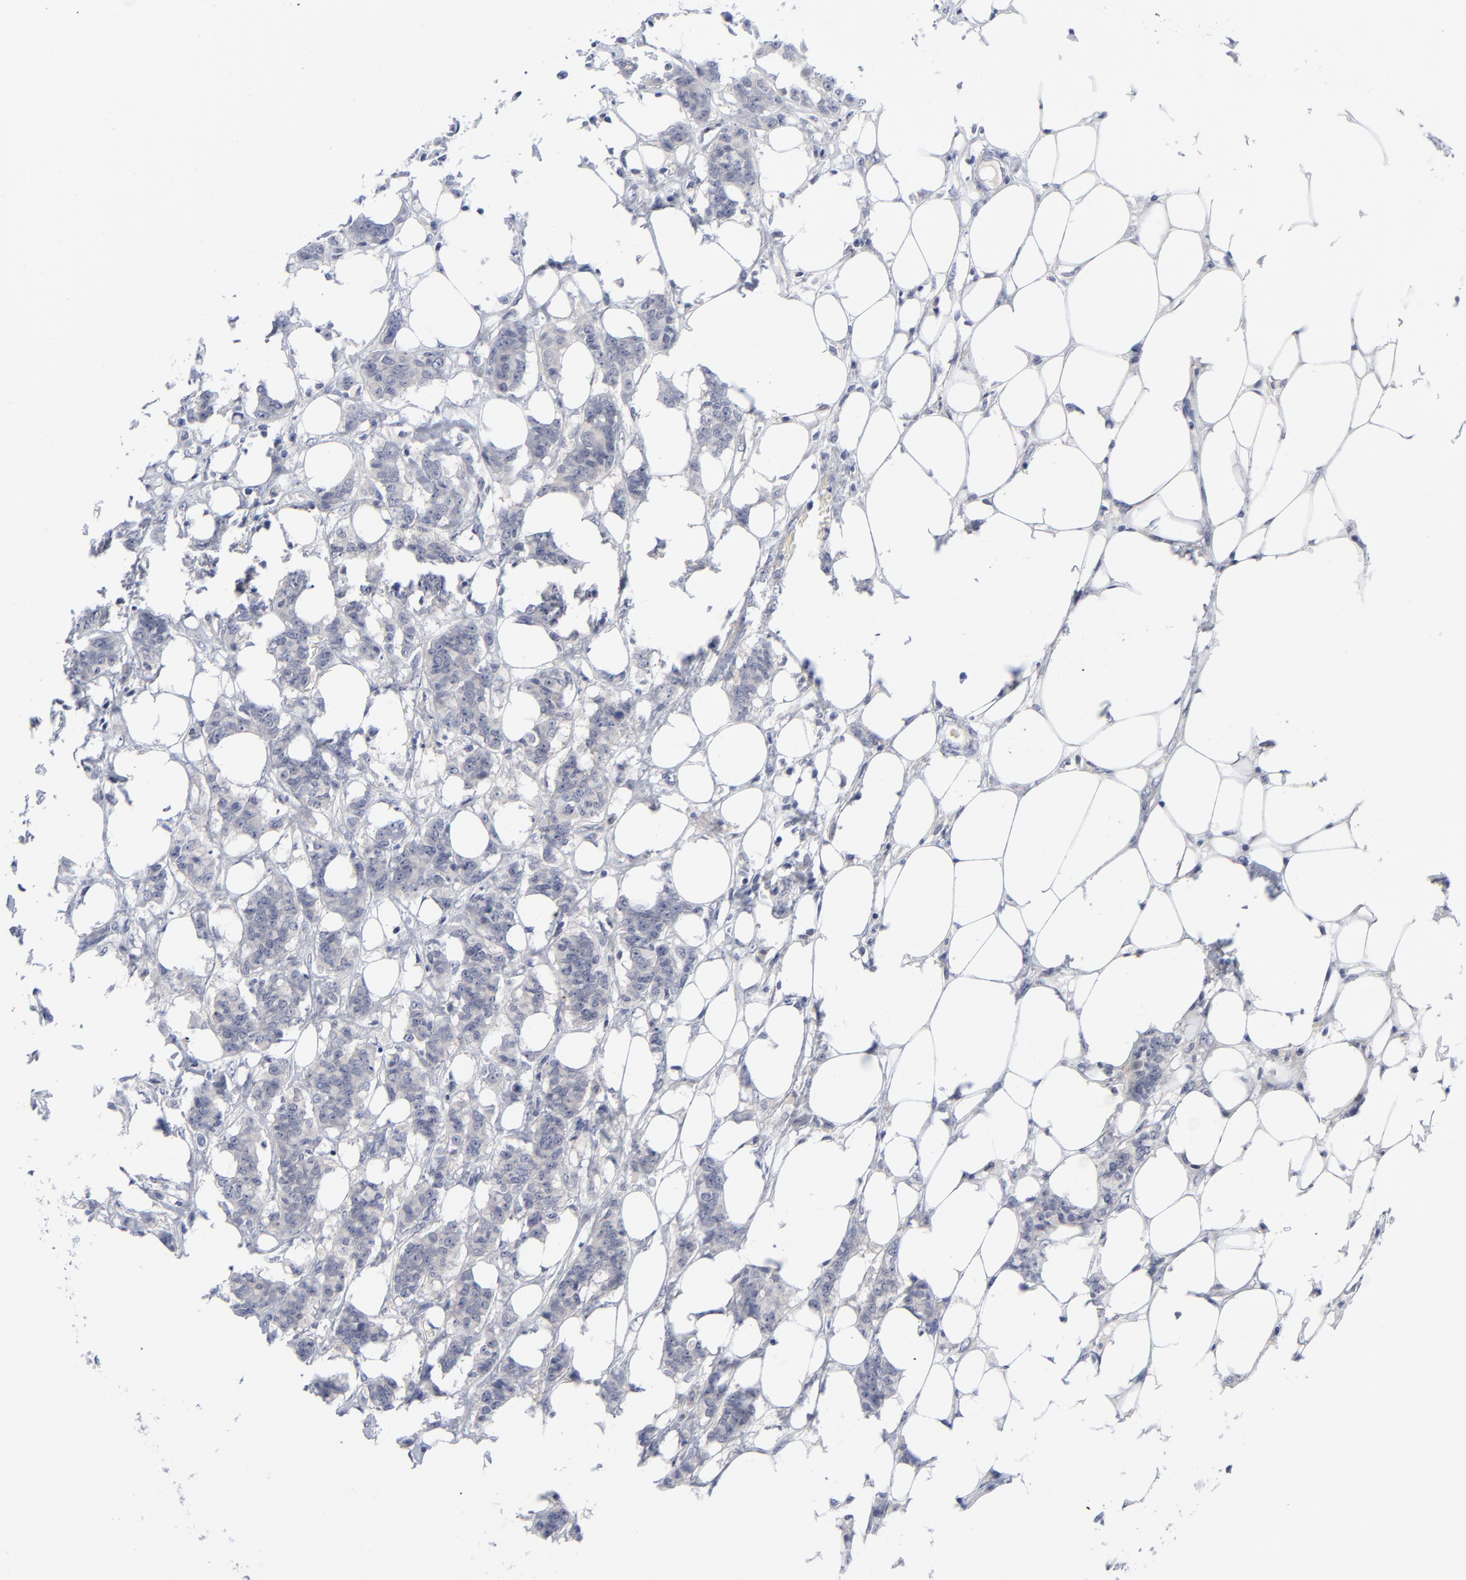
{"staining": {"intensity": "negative", "quantity": "none", "location": "none"}, "tissue": "breast cancer", "cell_type": "Tumor cells", "image_type": "cancer", "snomed": [{"axis": "morphology", "description": "Duct carcinoma"}, {"axis": "topography", "description": "Breast"}], "caption": "A histopathology image of human breast cancer (invasive ductal carcinoma) is negative for staining in tumor cells.", "gene": "CLEC4G", "patient": {"sex": "female", "age": 40}}